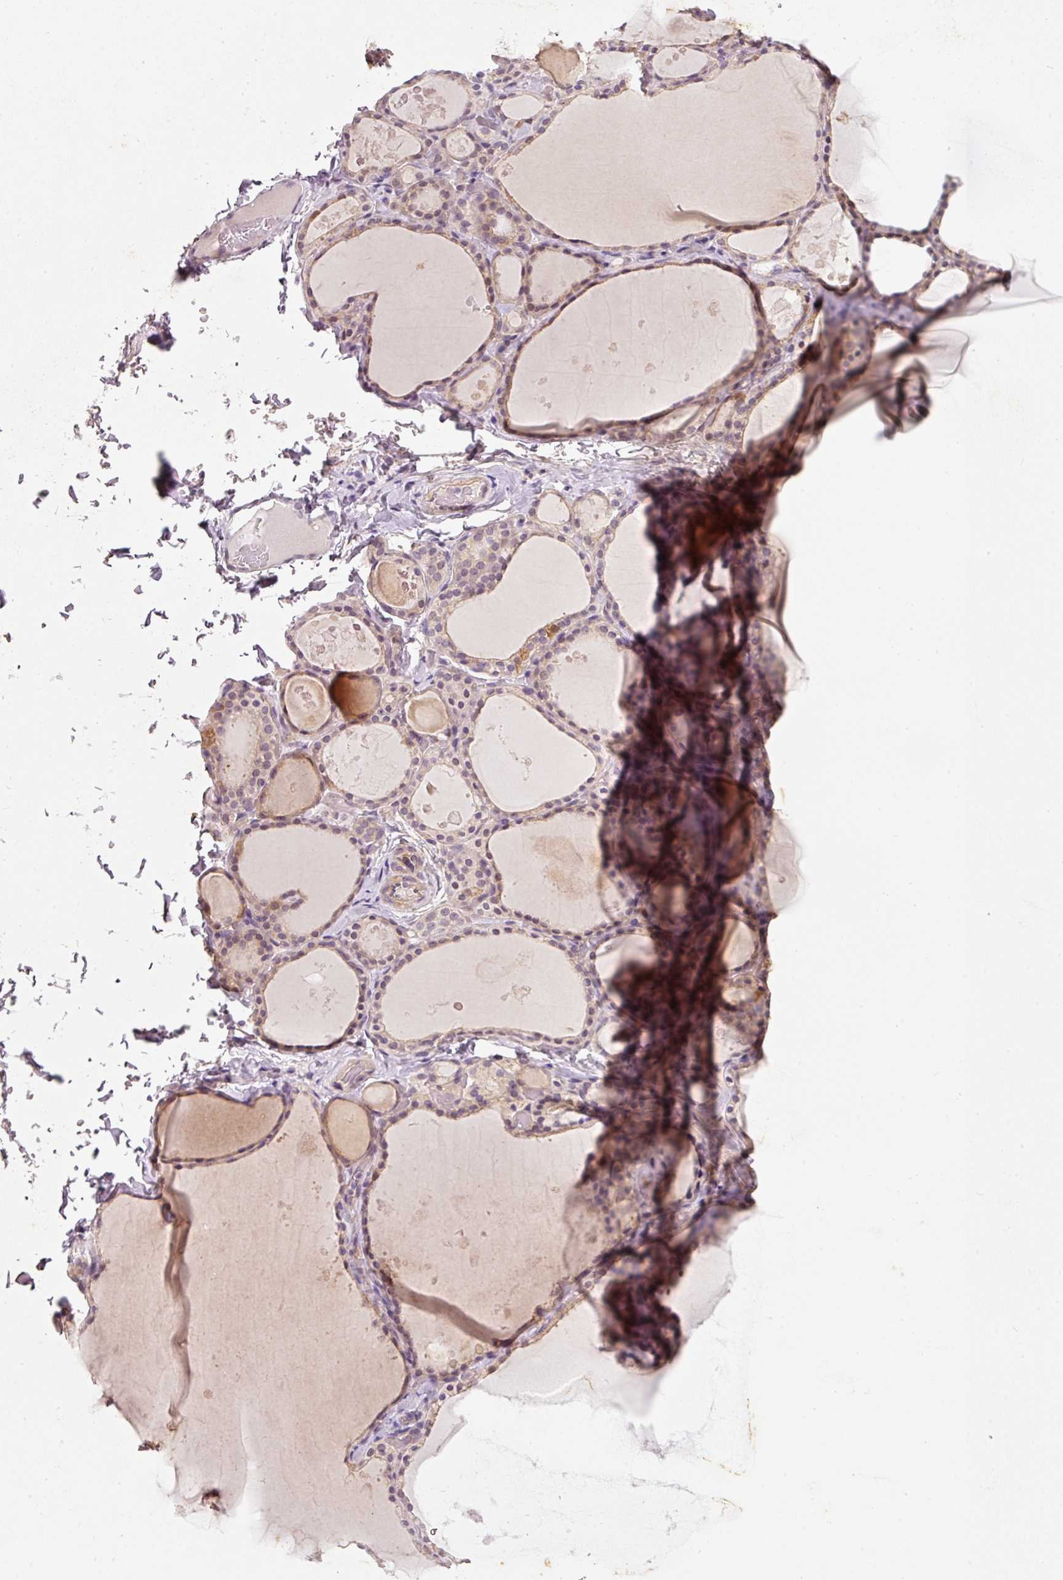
{"staining": {"intensity": "weak", "quantity": ">75%", "location": "cytoplasmic/membranous"}, "tissue": "thyroid gland", "cell_type": "Glandular cells", "image_type": "normal", "snomed": [{"axis": "morphology", "description": "Normal tissue, NOS"}, {"axis": "topography", "description": "Thyroid gland"}], "caption": "A high-resolution histopathology image shows IHC staining of benign thyroid gland, which shows weak cytoplasmic/membranous positivity in approximately >75% of glandular cells. The staining was performed using DAB, with brown indicating positive protein expression. Nuclei are stained blue with hematoxylin.", "gene": "RGL2", "patient": {"sex": "male", "age": 56}}